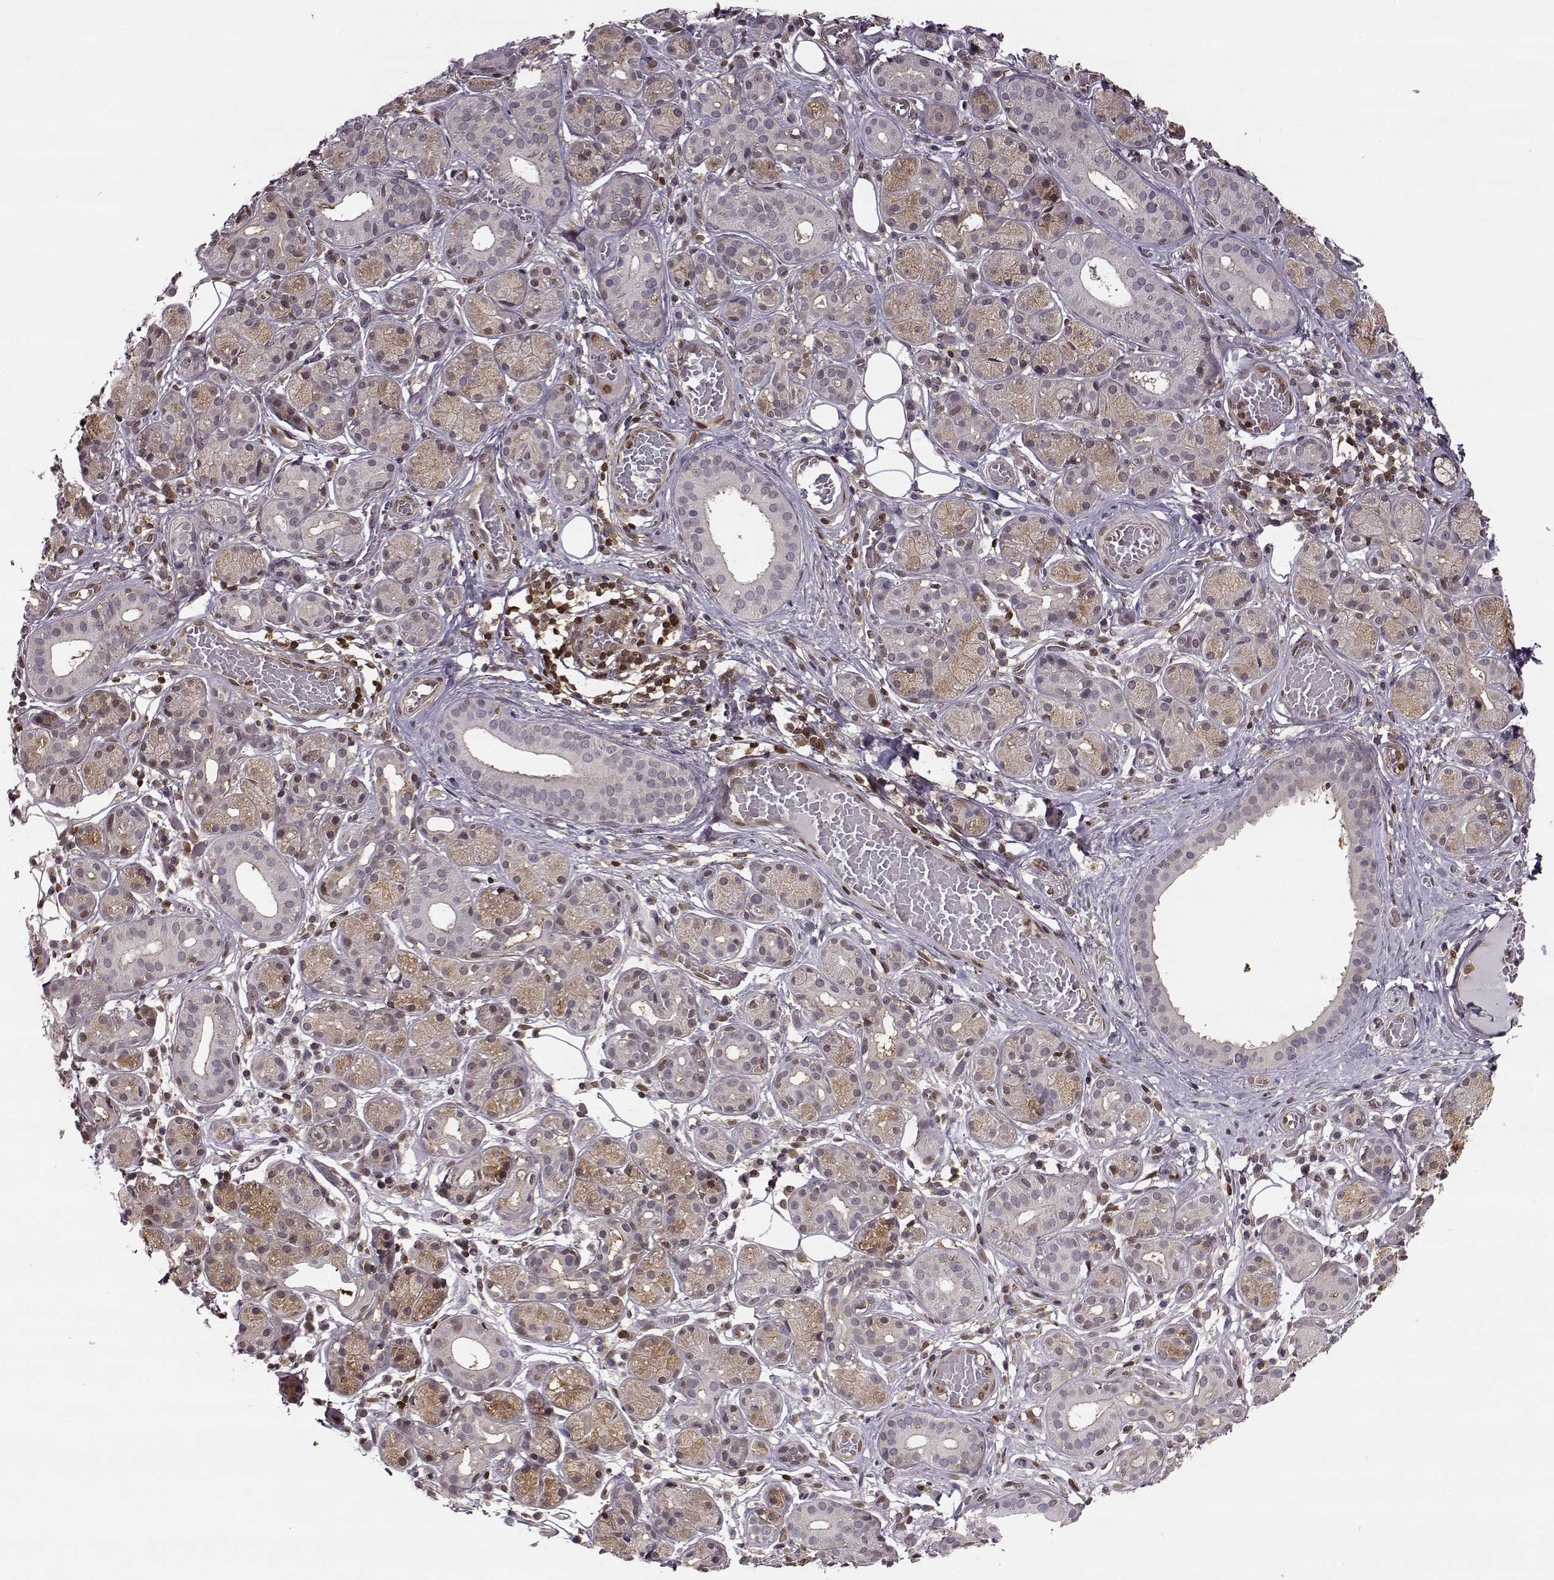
{"staining": {"intensity": "weak", "quantity": "25%-75%", "location": "cytoplasmic/membranous"}, "tissue": "salivary gland", "cell_type": "Glandular cells", "image_type": "normal", "snomed": [{"axis": "morphology", "description": "Normal tissue, NOS"}, {"axis": "topography", "description": "Salivary gland"}, {"axis": "topography", "description": "Peripheral nerve tissue"}], "caption": "Protein expression analysis of unremarkable salivary gland reveals weak cytoplasmic/membranous positivity in approximately 25%-75% of glandular cells. (DAB = brown stain, brightfield microscopy at high magnification).", "gene": "MFSD1", "patient": {"sex": "male", "age": 71}}